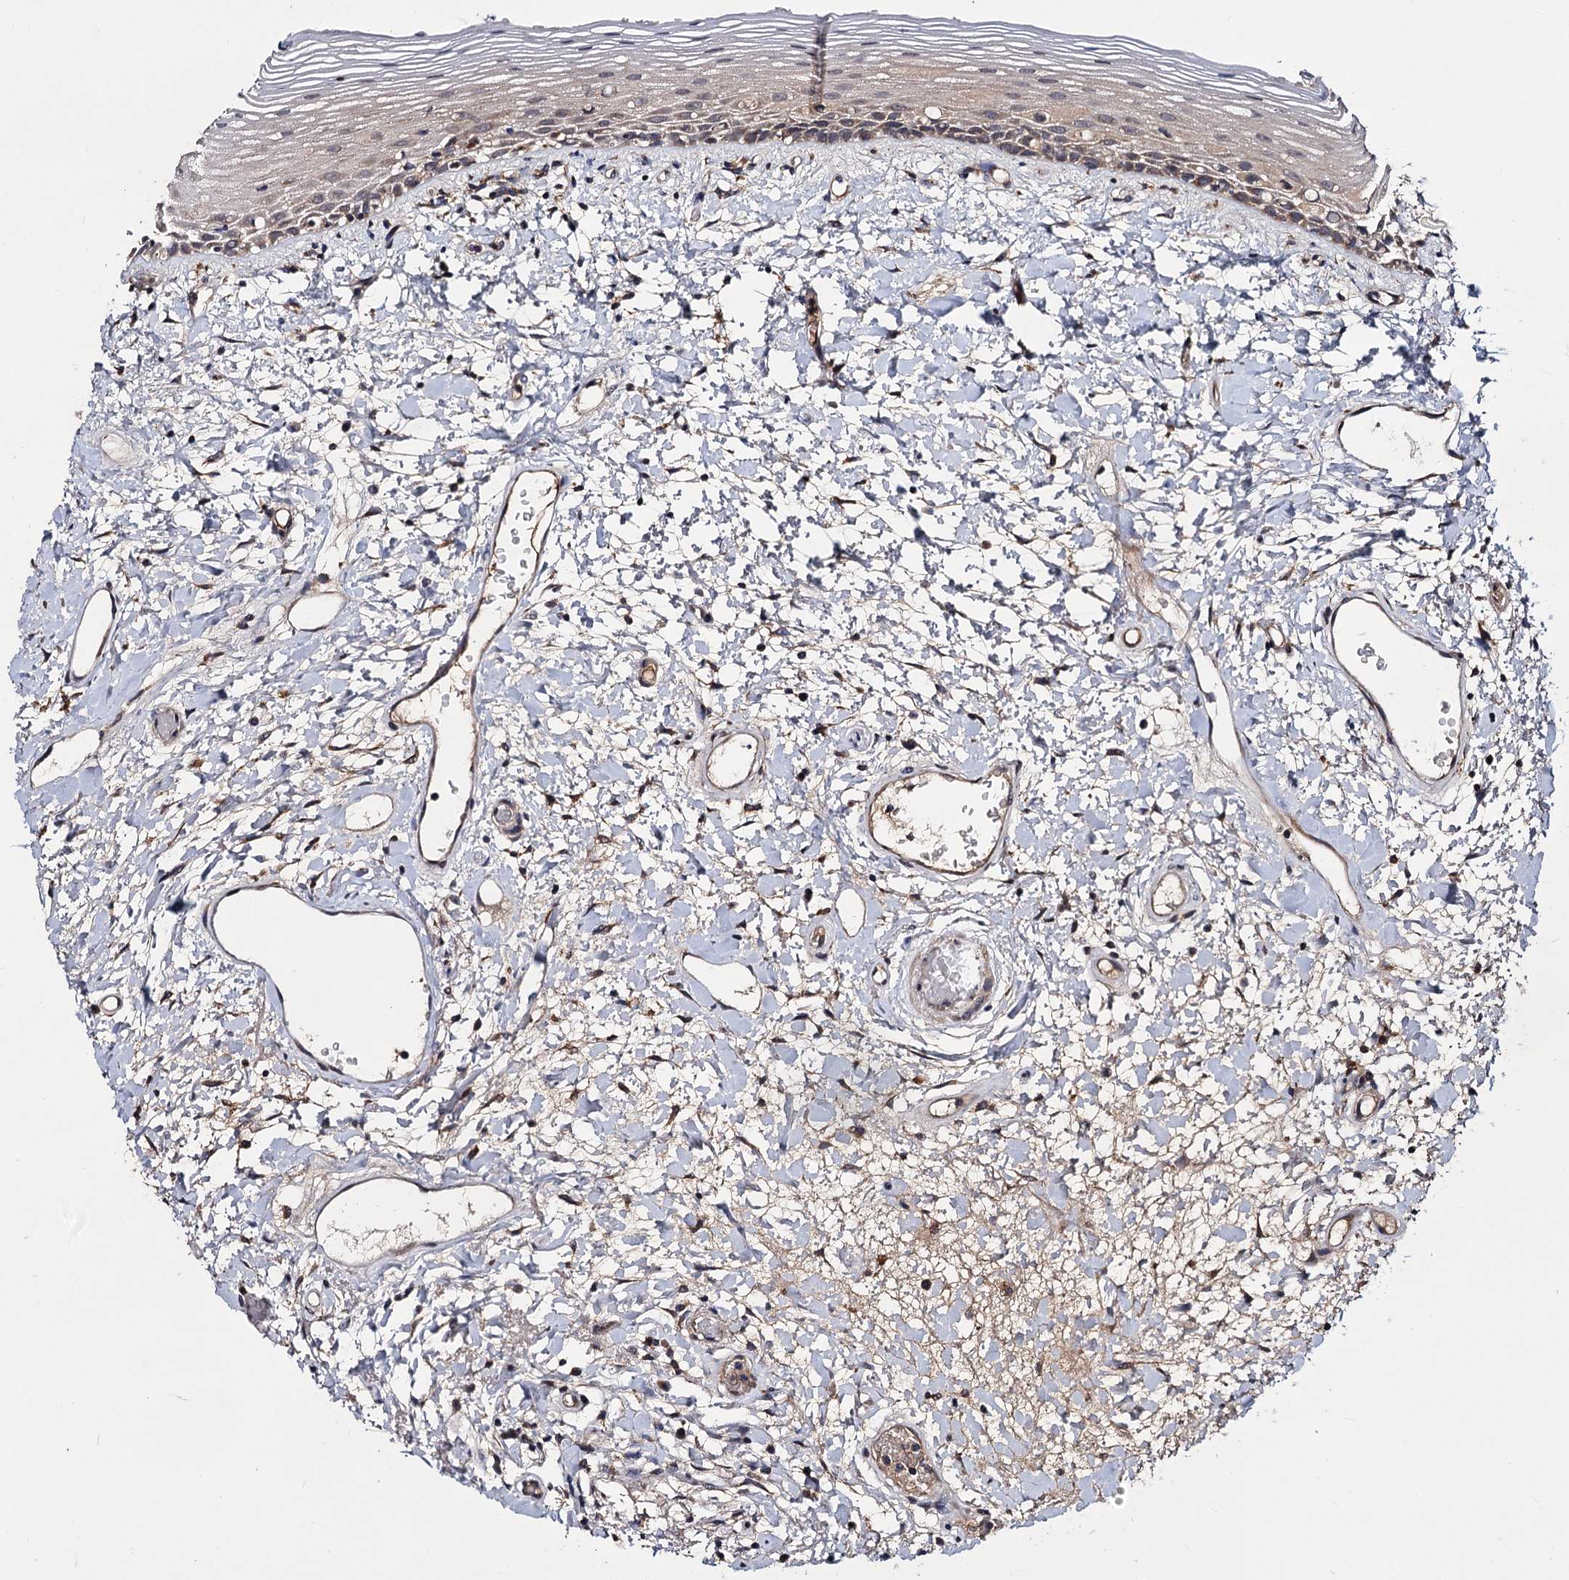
{"staining": {"intensity": "weak", "quantity": "<25%", "location": "cytoplasmic/membranous"}, "tissue": "oral mucosa", "cell_type": "Squamous epithelial cells", "image_type": "normal", "snomed": [{"axis": "morphology", "description": "Normal tissue, NOS"}, {"axis": "topography", "description": "Oral tissue"}], "caption": "This is a image of IHC staining of unremarkable oral mucosa, which shows no expression in squamous epithelial cells.", "gene": "VPS37D", "patient": {"sex": "female", "age": 76}}